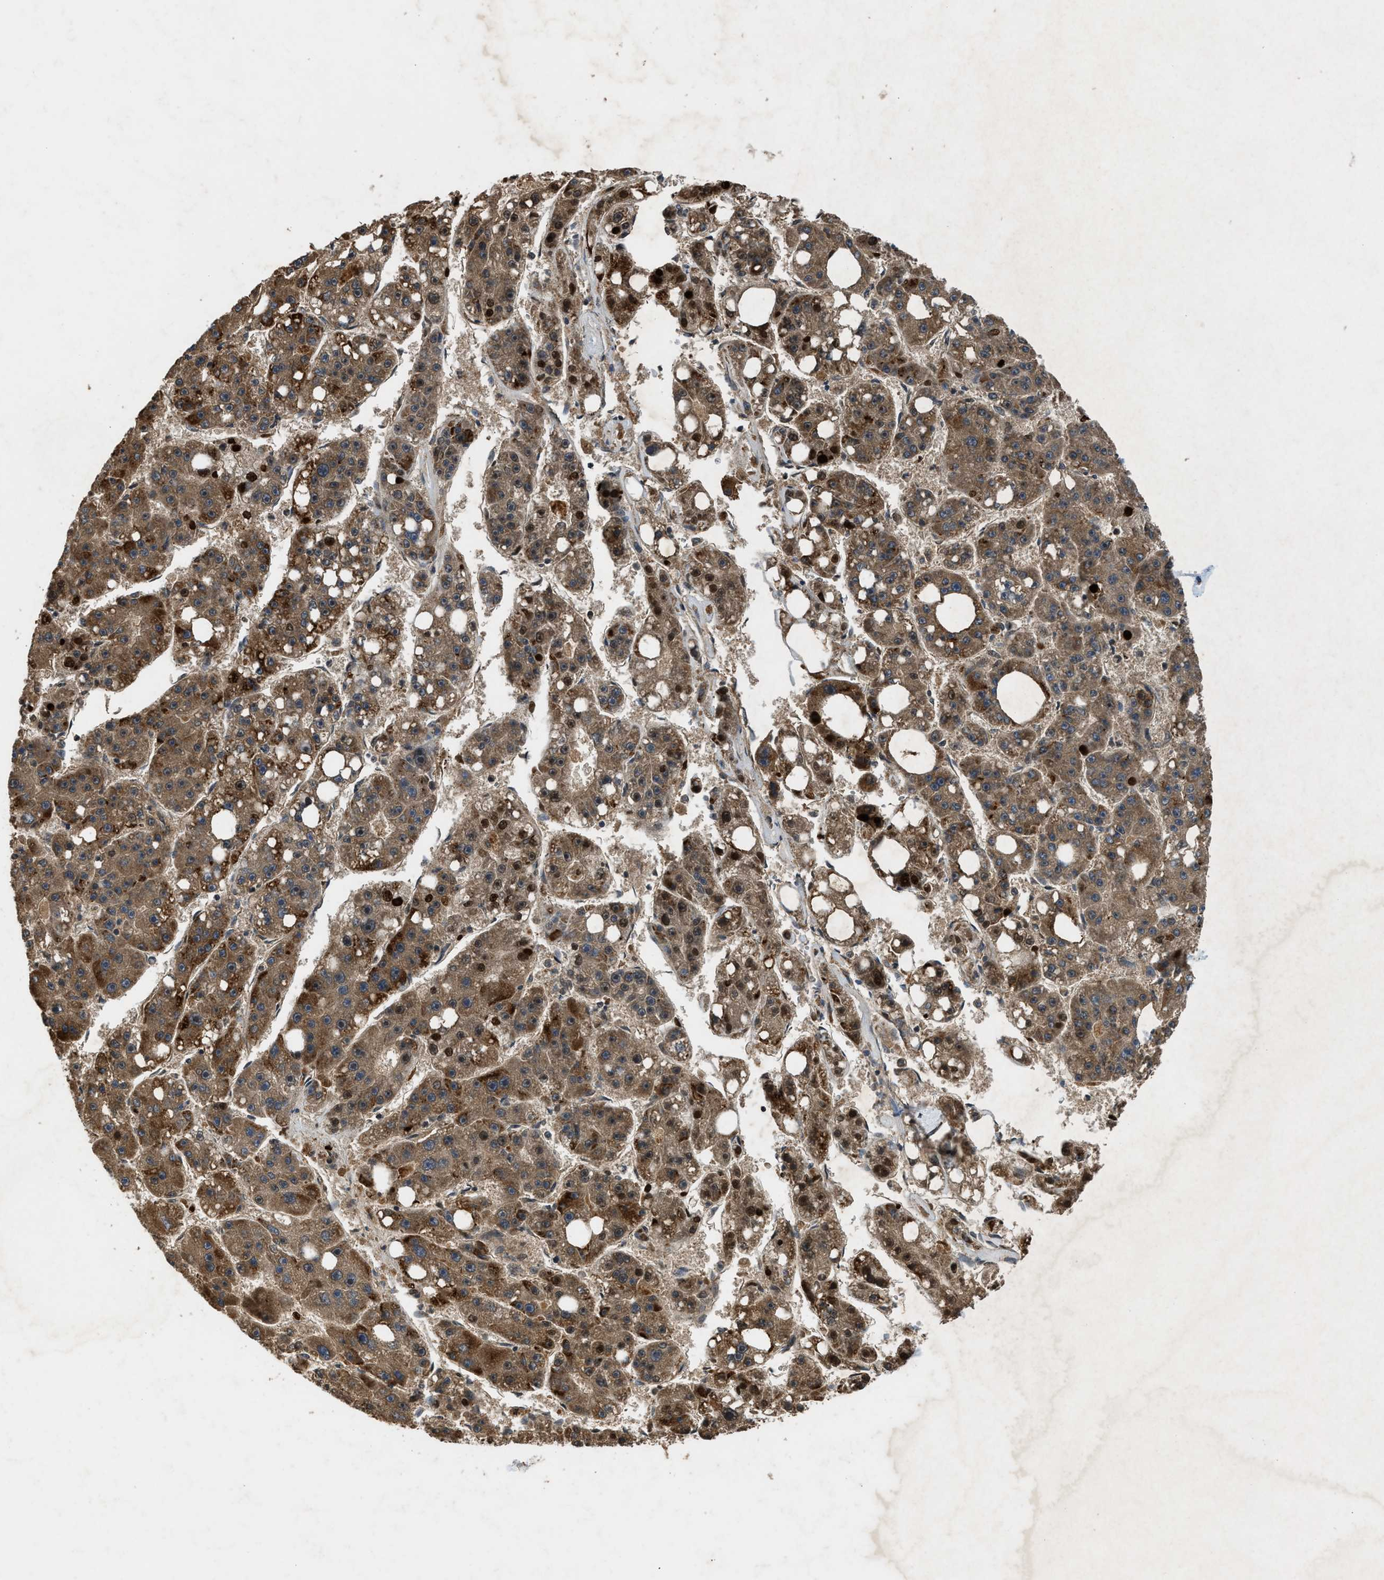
{"staining": {"intensity": "moderate", "quantity": ">75%", "location": "cytoplasmic/membranous"}, "tissue": "liver cancer", "cell_type": "Tumor cells", "image_type": "cancer", "snomed": [{"axis": "morphology", "description": "Carcinoma, Hepatocellular, NOS"}, {"axis": "topography", "description": "Liver"}], "caption": "The immunohistochemical stain labels moderate cytoplasmic/membranous expression in tumor cells of liver hepatocellular carcinoma tissue.", "gene": "RPS6KB1", "patient": {"sex": "female", "age": 61}}